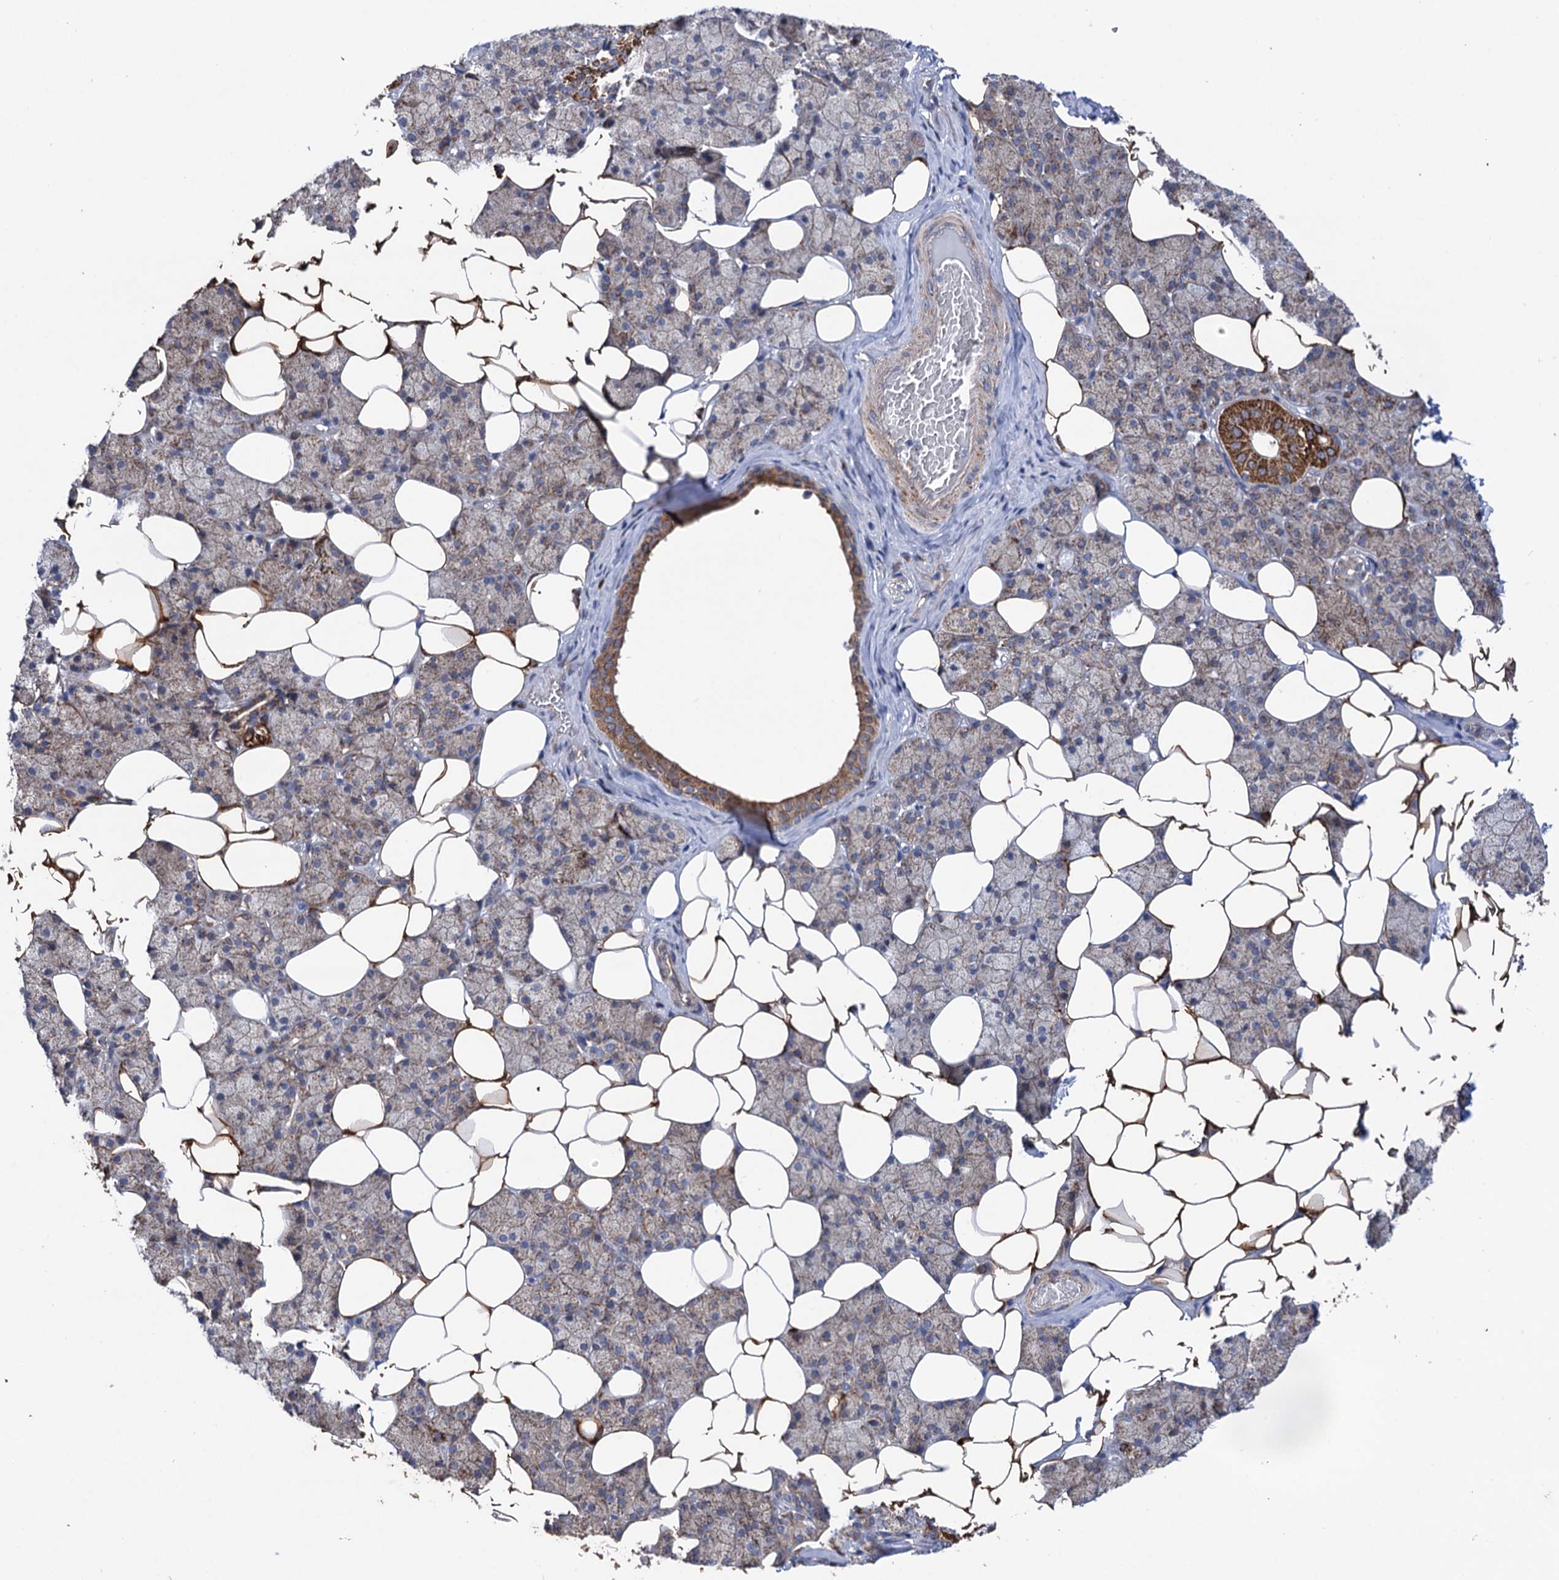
{"staining": {"intensity": "moderate", "quantity": "25%-75%", "location": "cytoplasmic/membranous"}, "tissue": "salivary gland", "cell_type": "Glandular cells", "image_type": "normal", "snomed": [{"axis": "morphology", "description": "Normal tissue, NOS"}, {"axis": "topography", "description": "Salivary gland"}], "caption": "Glandular cells demonstrate medium levels of moderate cytoplasmic/membranous expression in approximately 25%-75% of cells in unremarkable salivary gland.", "gene": "SUCLA2", "patient": {"sex": "female", "age": 33}}